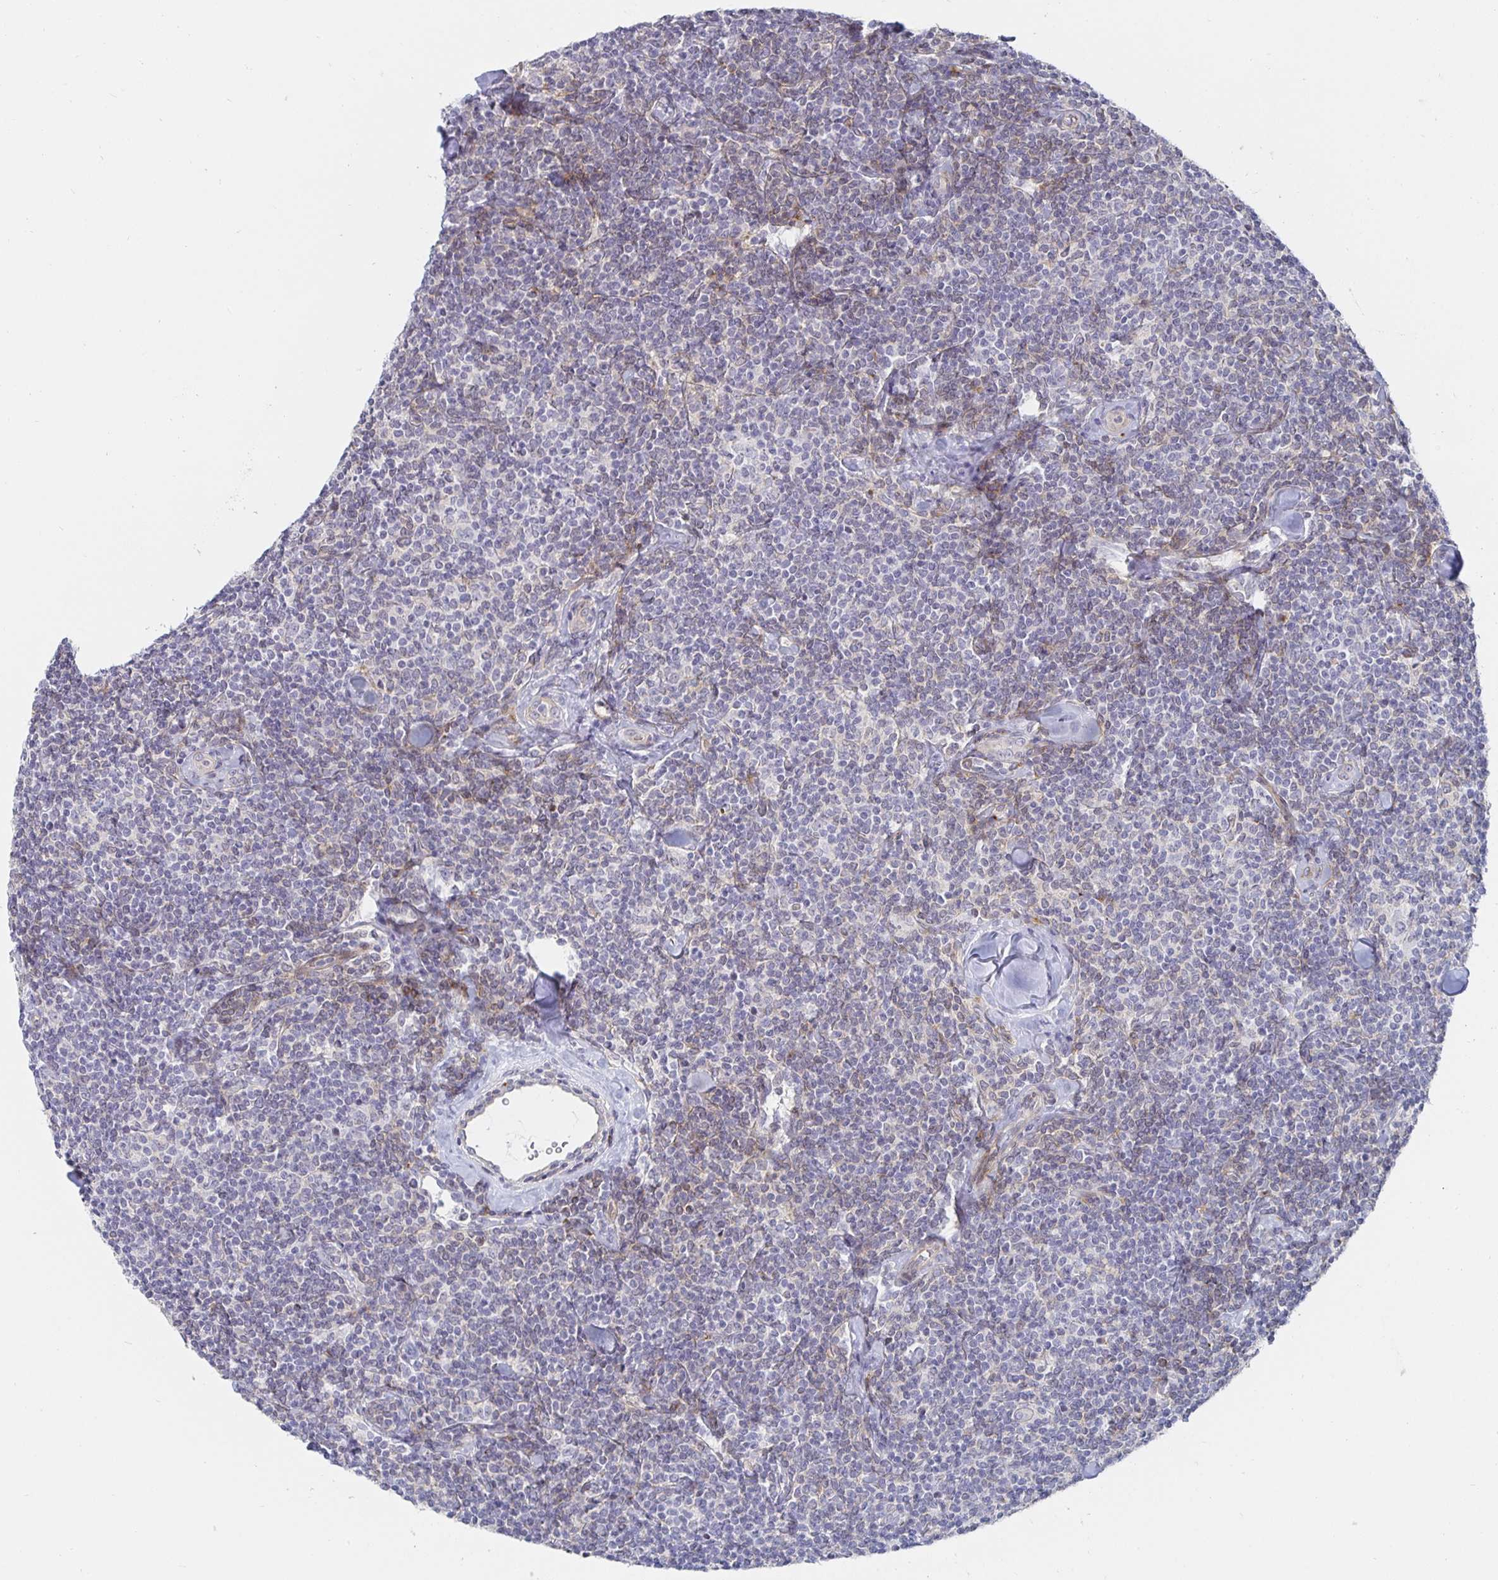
{"staining": {"intensity": "negative", "quantity": "none", "location": "none"}, "tissue": "lymphoma", "cell_type": "Tumor cells", "image_type": "cancer", "snomed": [{"axis": "morphology", "description": "Malignant lymphoma, non-Hodgkin's type, Low grade"}, {"axis": "topography", "description": "Lymph node"}], "caption": "Tumor cells are negative for brown protein staining in lymphoma.", "gene": "S100G", "patient": {"sex": "female", "age": 56}}